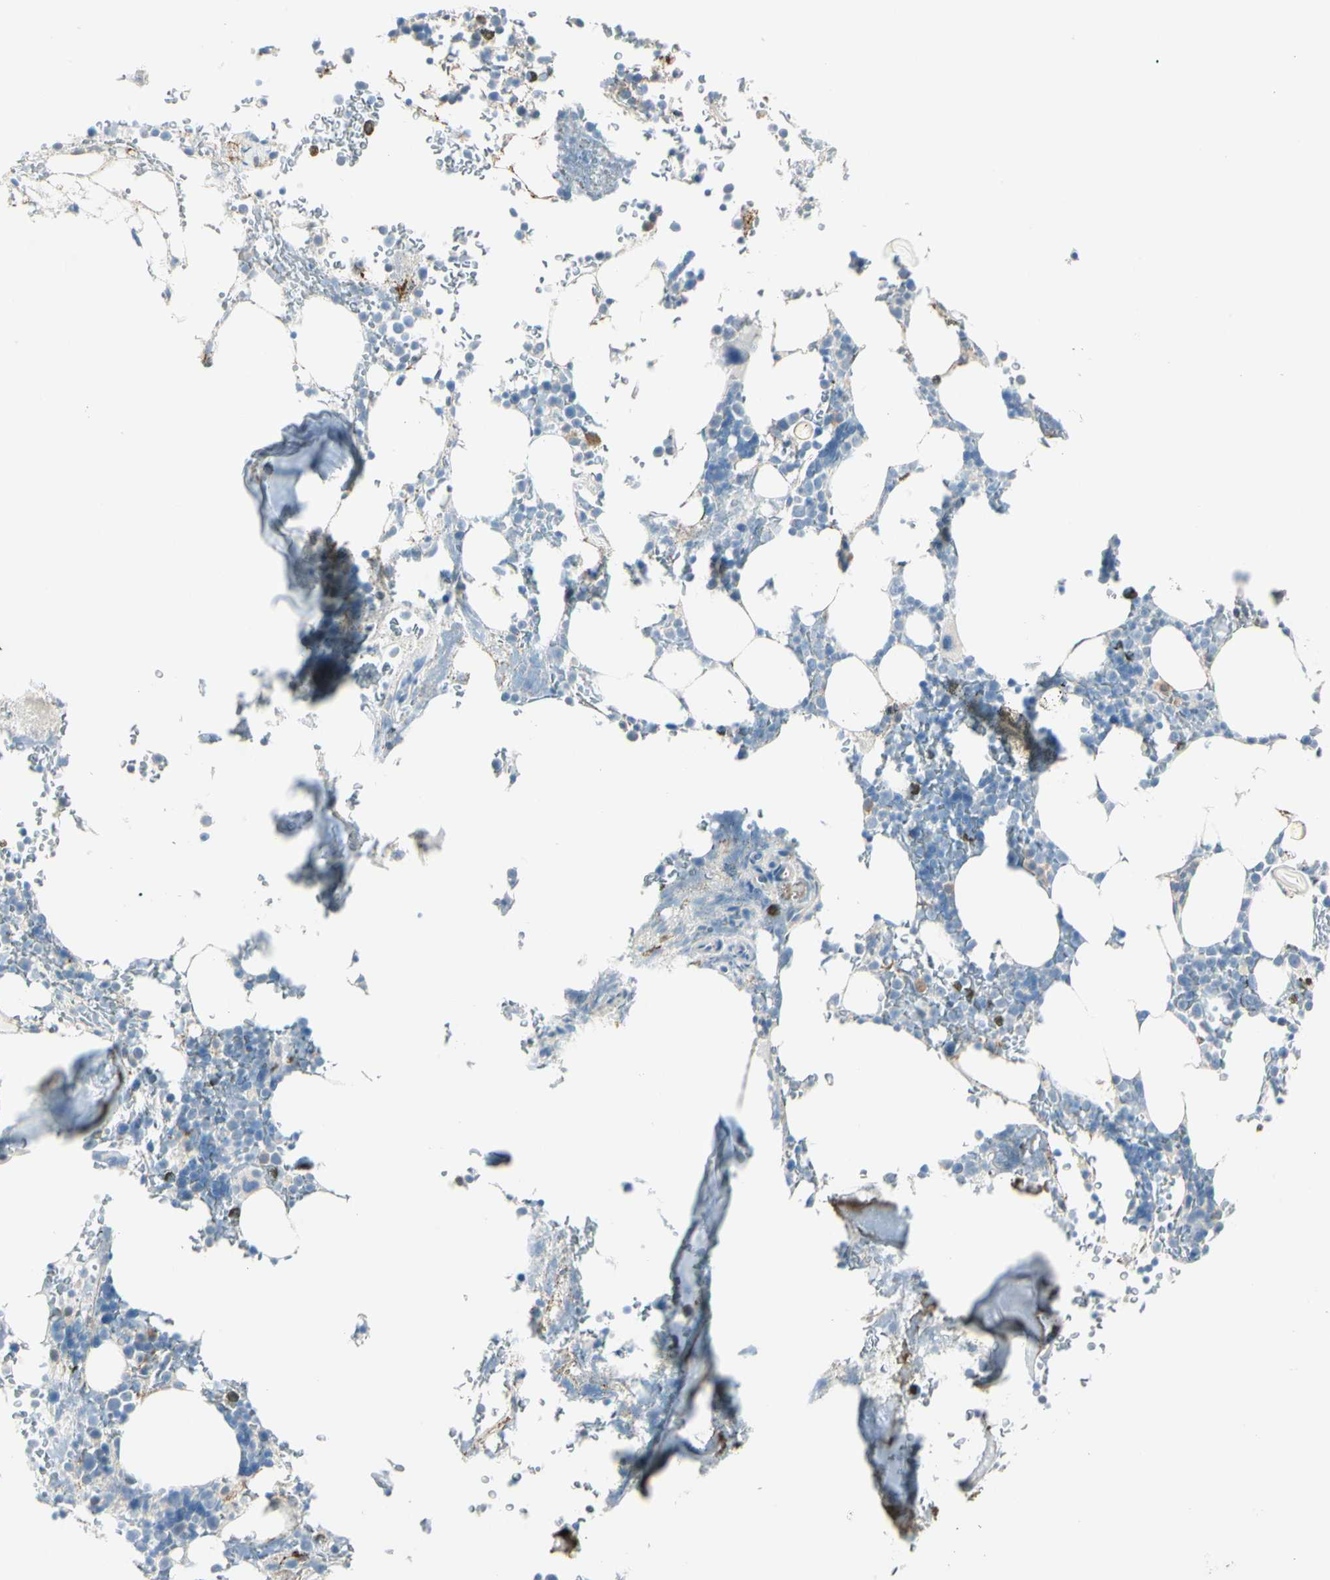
{"staining": {"intensity": "moderate", "quantity": "<25%", "location": "cytoplasmic/membranous"}, "tissue": "bone marrow", "cell_type": "Hematopoietic cells", "image_type": "normal", "snomed": [{"axis": "morphology", "description": "Normal tissue, NOS"}, {"axis": "topography", "description": "Bone marrow"}], "caption": "A brown stain highlights moderate cytoplasmic/membranous expression of a protein in hematopoietic cells of unremarkable human bone marrow.", "gene": "SLC6A15", "patient": {"sex": "female", "age": 73}}